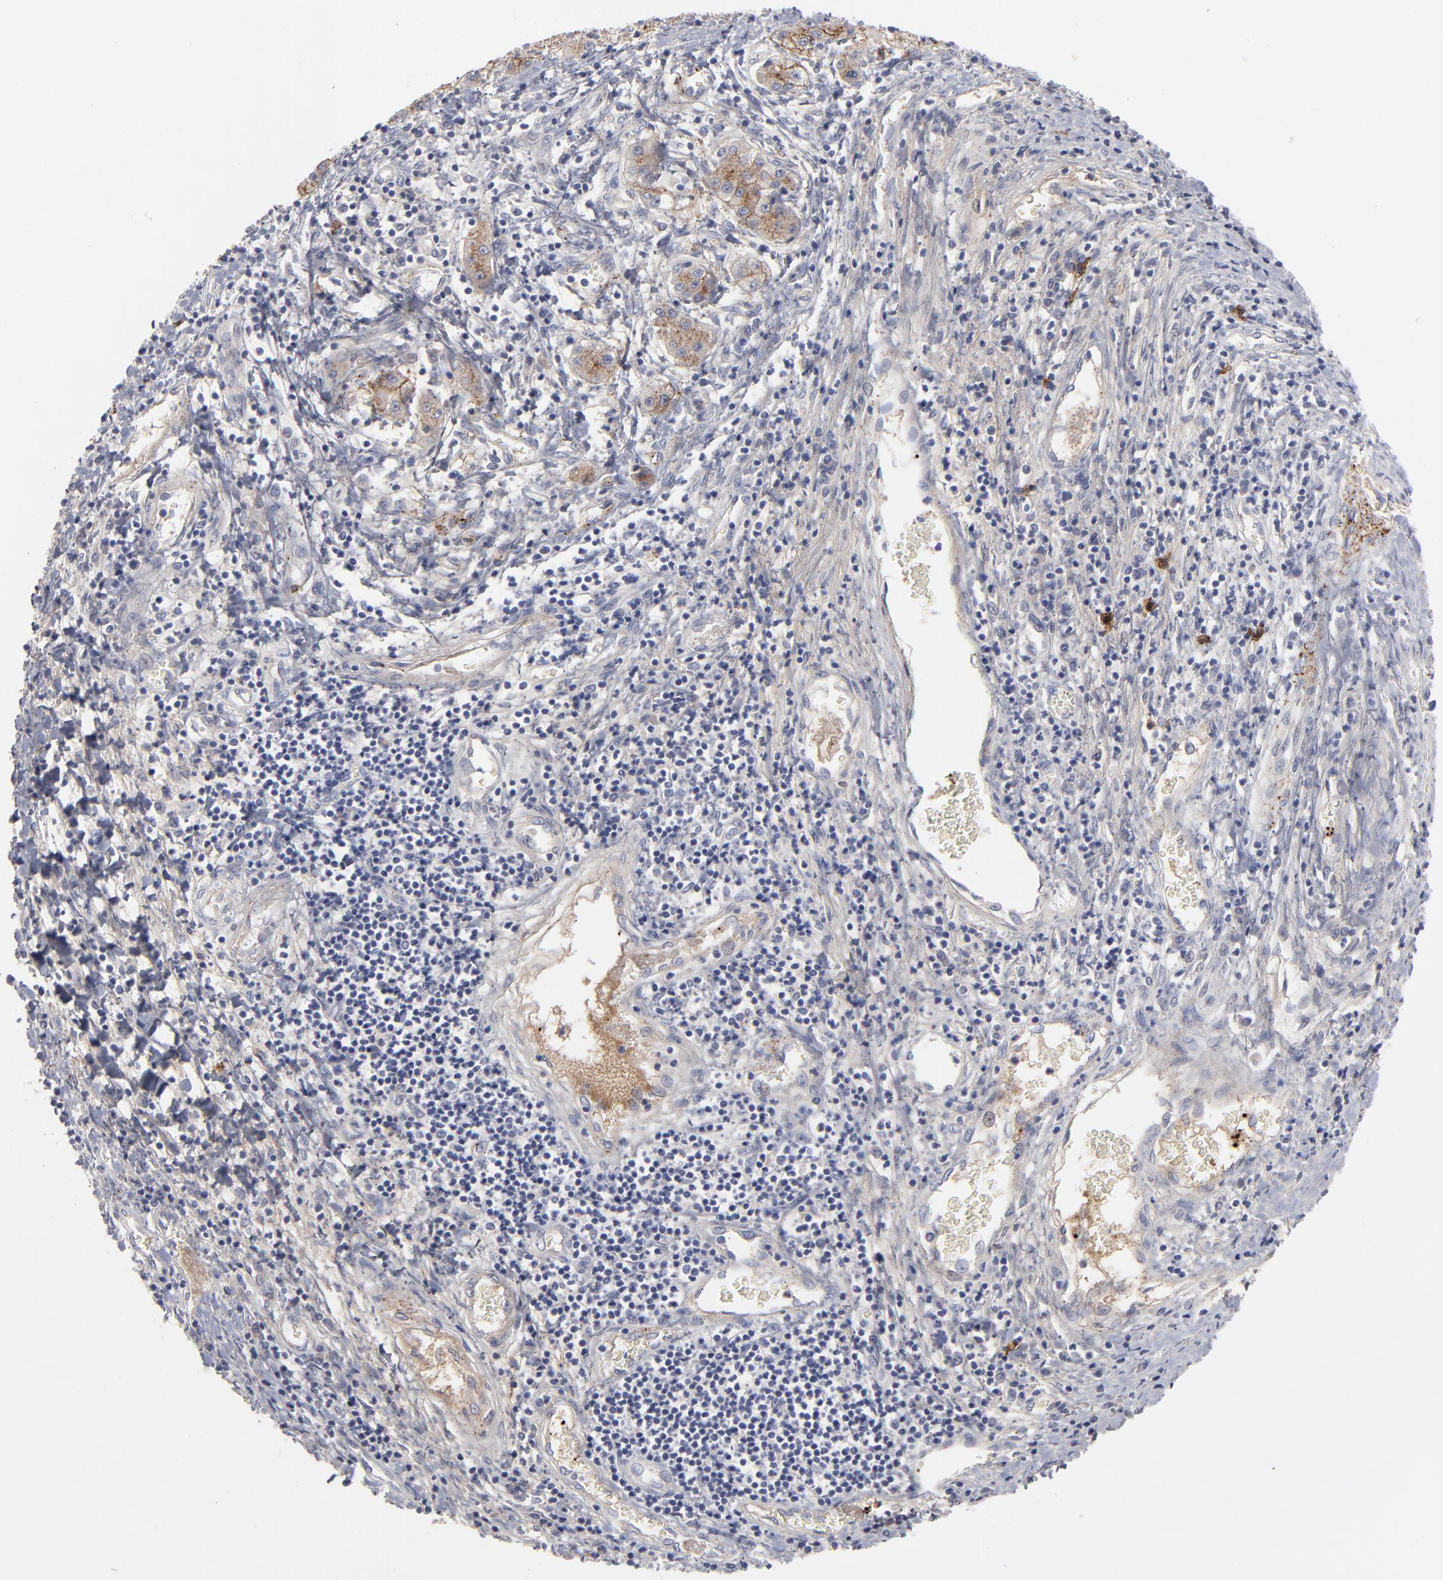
{"staining": {"intensity": "moderate", "quantity": ">75%", "location": "cytoplasmic/membranous"}, "tissue": "liver cancer", "cell_type": "Tumor cells", "image_type": "cancer", "snomed": [{"axis": "morphology", "description": "Carcinoma, Hepatocellular, NOS"}, {"axis": "topography", "description": "Liver"}], "caption": "Protein expression analysis of human liver cancer (hepatocellular carcinoma) reveals moderate cytoplasmic/membranous staining in about >75% of tumor cells. (Brightfield microscopy of DAB IHC at high magnification).", "gene": "CCR3", "patient": {"sex": "male", "age": 24}}